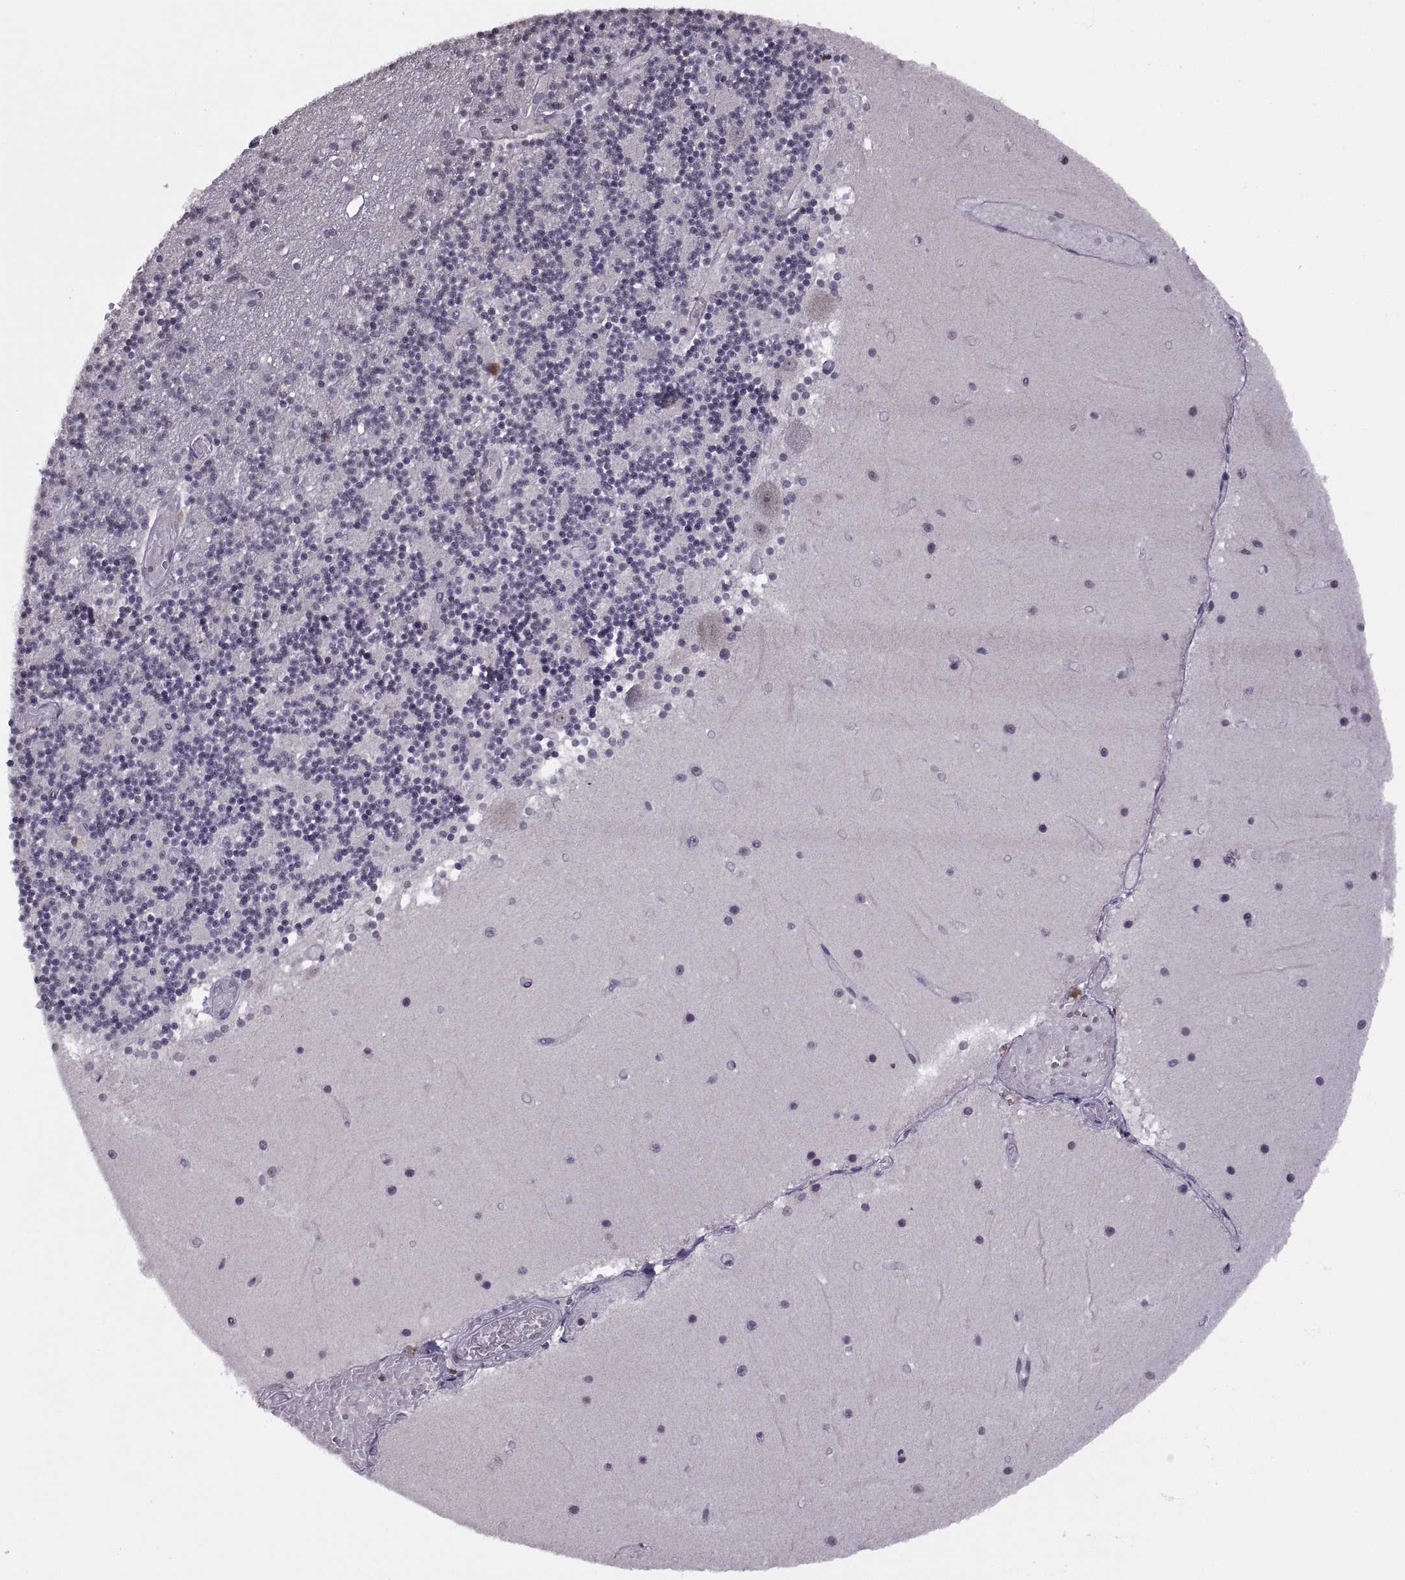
{"staining": {"intensity": "negative", "quantity": "none", "location": "none"}, "tissue": "cerebellum", "cell_type": "Cells in granular layer", "image_type": "normal", "snomed": [{"axis": "morphology", "description": "Normal tissue, NOS"}, {"axis": "topography", "description": "Cerebellum"}], "caption": "A histopathology image of cerebellum stained for a protein reveals no brown staining in cells in granular layer. Nuclei are stained in blue.", "gene": "INTS3", "patient": {"sex": "female", "age": 28}}